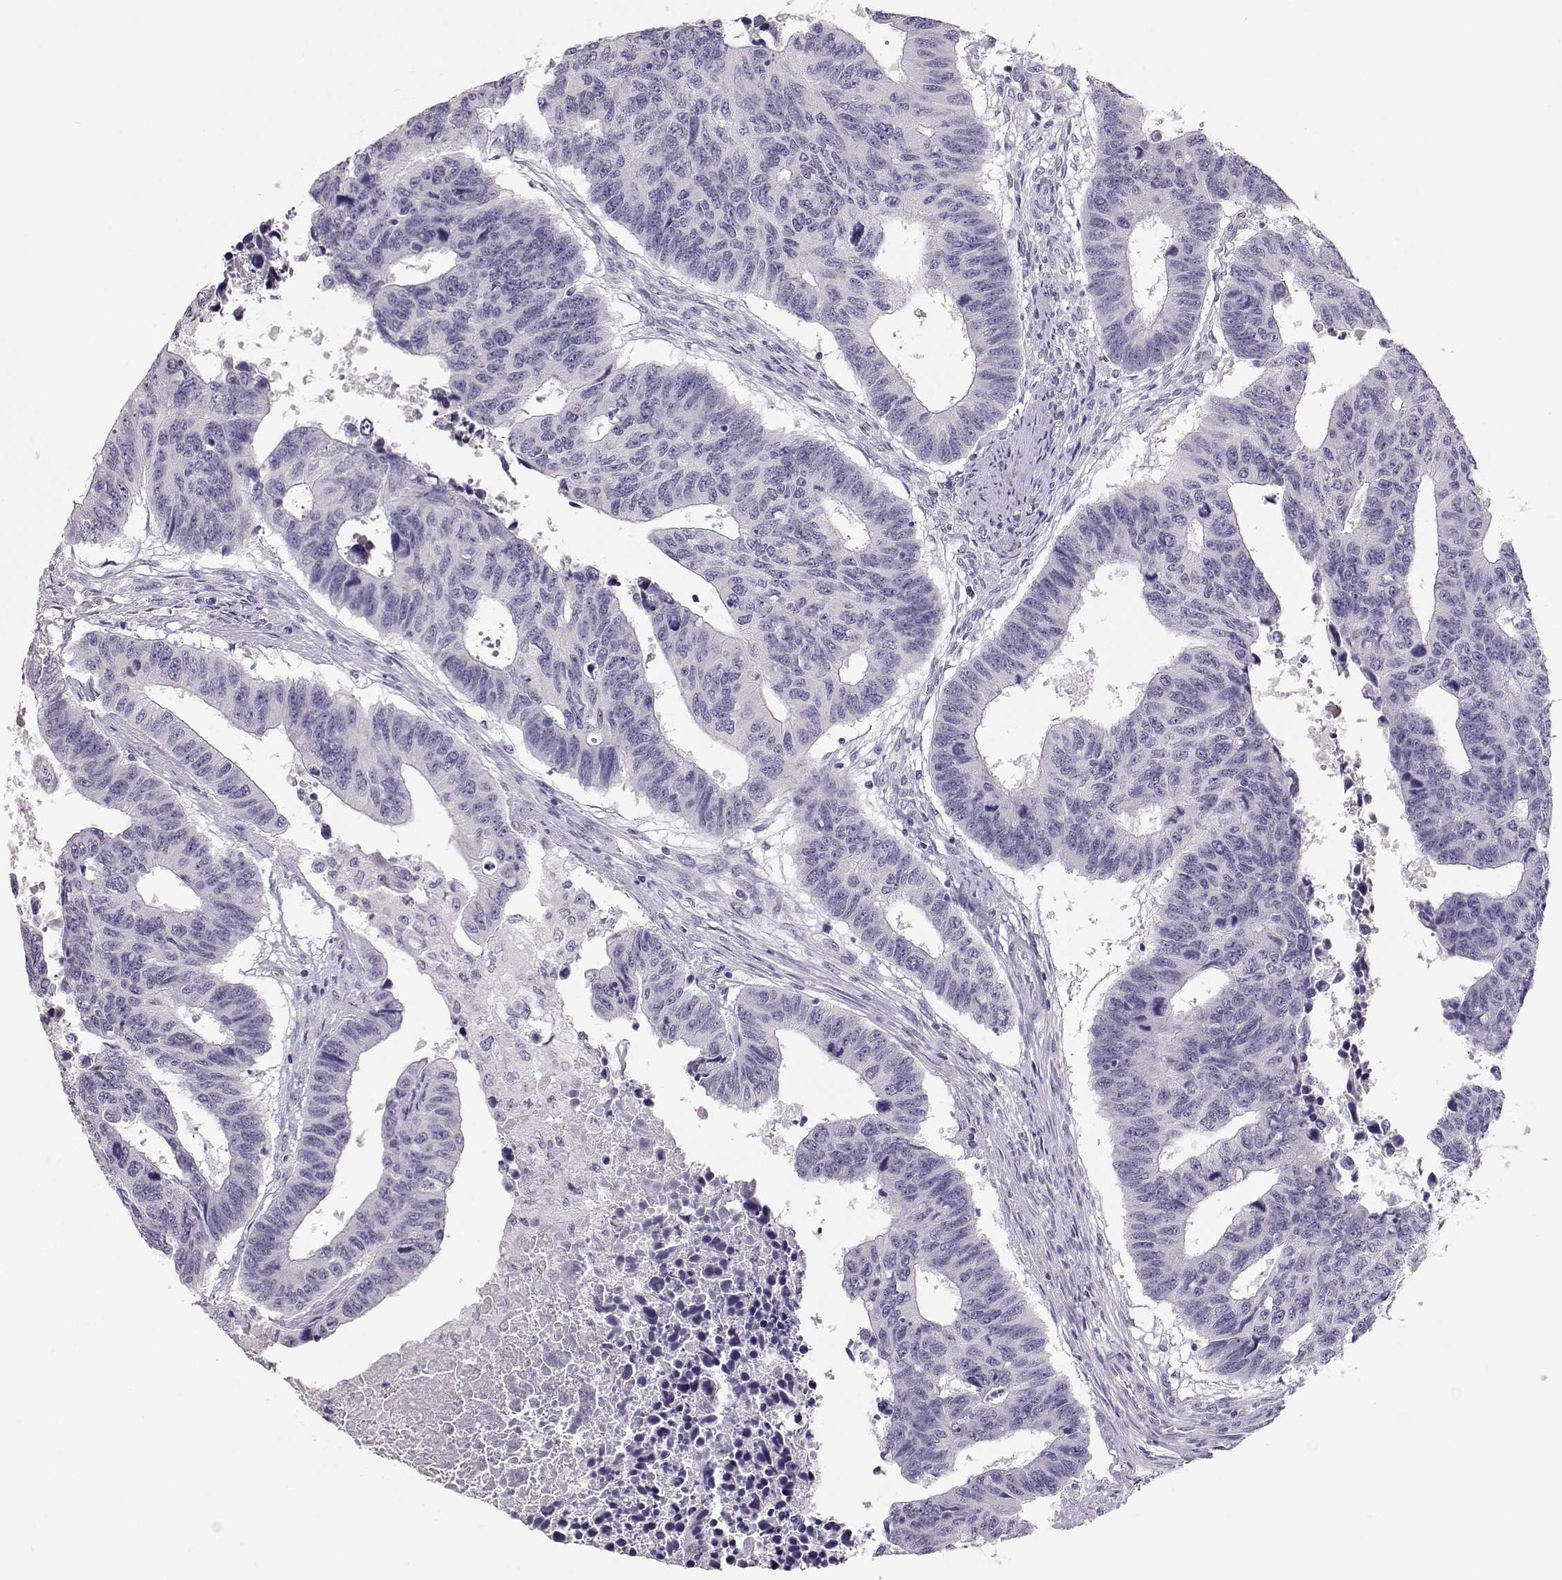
{"staining": {"intensity": "negative", "quantity": "none", "location": "none"}, "tissue": "colorectal cancer", "cell_type": "Tumor cells", "image_type": "cancer", "snomed": [{"axis": "morphology", "description": "Adenocarcinoma, NOS"}, {"axis": "topography", "description": "Rectum"}], "caption": "This is an IHC photomicrograph of human colorectal cancer. There is no expression in tumor cells.", "gene": "TKTL1", "patient": {"sex": "female", "age": 85}}